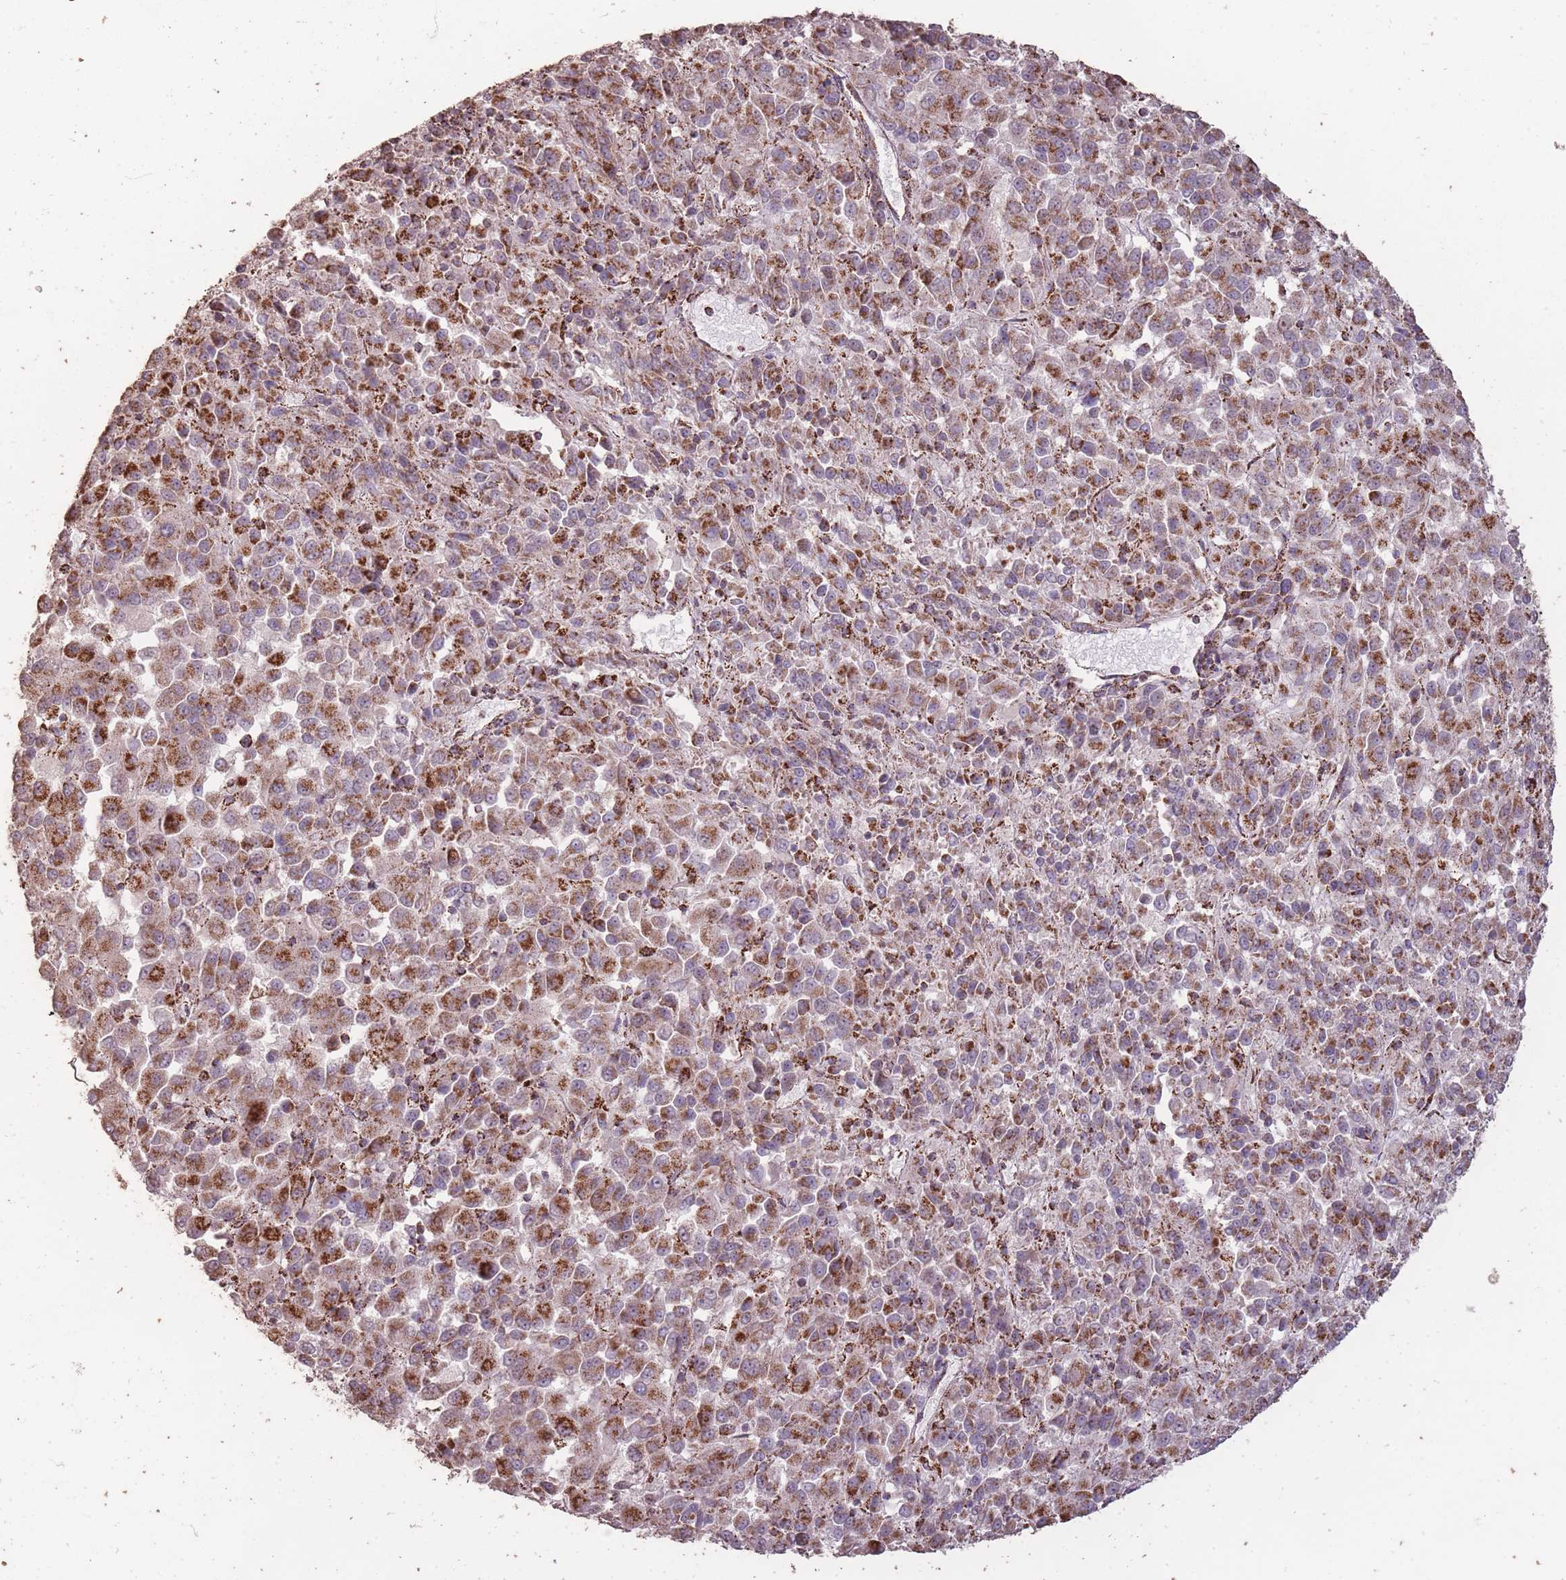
{"staining": {"intensity": "strong", "quantity": ">75%", "location": "cytoplasmic/membranous"}, "tissue": "melanoma", "cell_type": "Tumor cells", "image_type": "cancer", "snomed": [{"axis": "morphology", "description": "Malignant melanoma, Metastatic site"}, {"axis": "topography", "description": "Lung"}], "caption": "The immunohistochemical stain labels strong cytoplasmic/membranous staining in tumor cells of malignant melanoma (metastatic site) tissue.", "gene": "CNOT8", "patient": {"sex": "male", "age": 64}}